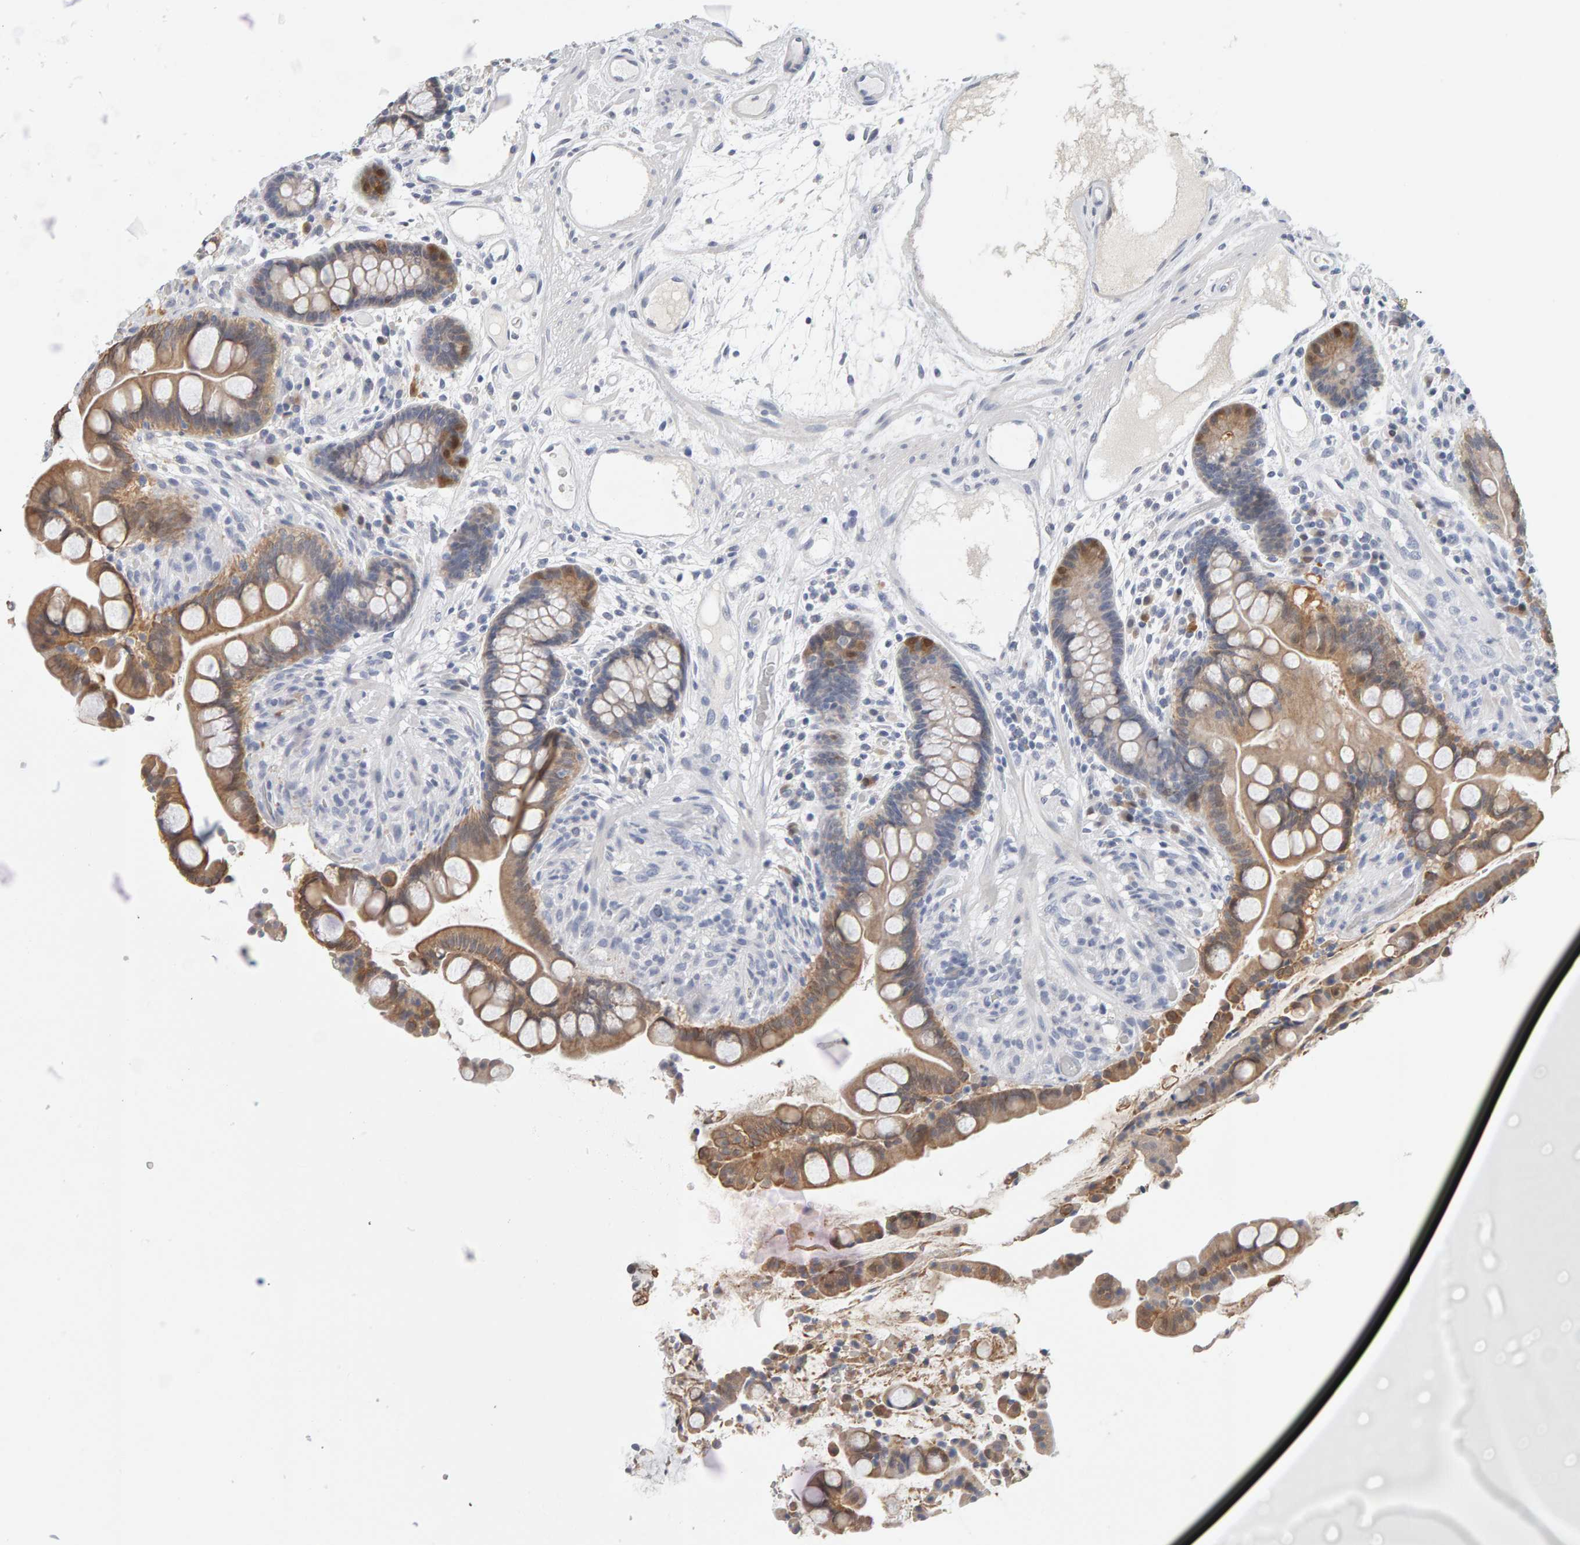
{"staining": {"intensity": "negative", "quantity": "none", "location": "none"}, "tissue": "colon", "cell_type": "Endothelial cells", "image_type": "normal", "snomed": [{"axis": "morphology", "description": "Normal tissue, NOS"}, {"axis": "topography", "description": "Colon"}], "caption": "DAB immunohistochemical staining of benign human colon reveals no significant staining in endothelial cells. (DAB (3,3'-diaminobenzidine) IHC visualized using brightfield microscopy, high magnification).", "gene": "CTH", "patient": {"sex": "male", "age": 73}}